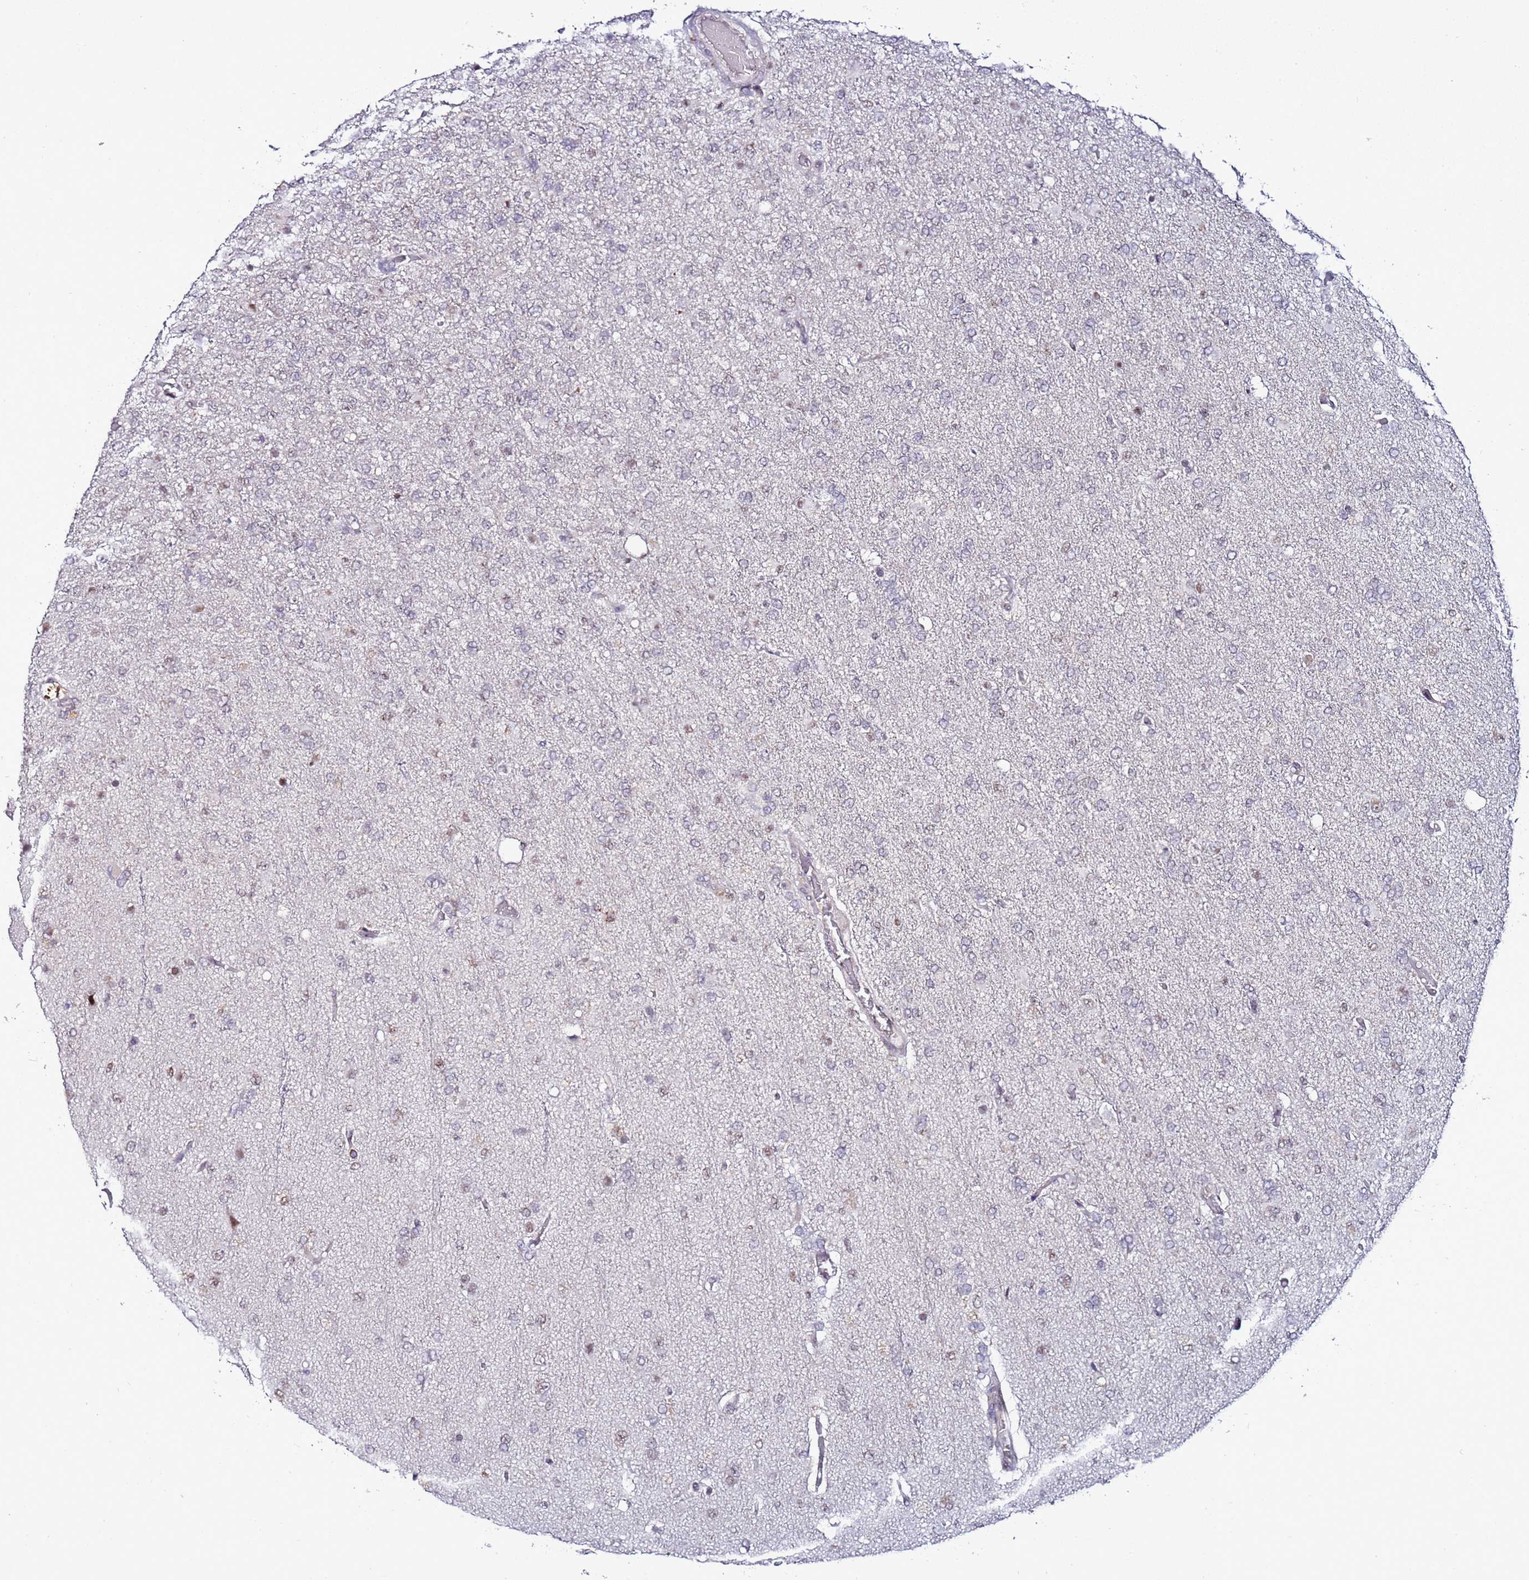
{"staining": {"intensity": "negative", "quantity": "none", "location": "none"}, "tissue": "glioma", "cell_type": "Tumor cells", "image_type": "cancer", "snomed": [{"axis": "morphology", "description": "Glioma, malignant, High grade"}, {"axis": "topography", "description": "Brain"}], "caption": "This is a histopathology image of immunohistochemistry staining of glioma, which shows no positivity in tumor cells.", "gene": "PSMA7", "patient": {"sex": "female", "age": 74}}